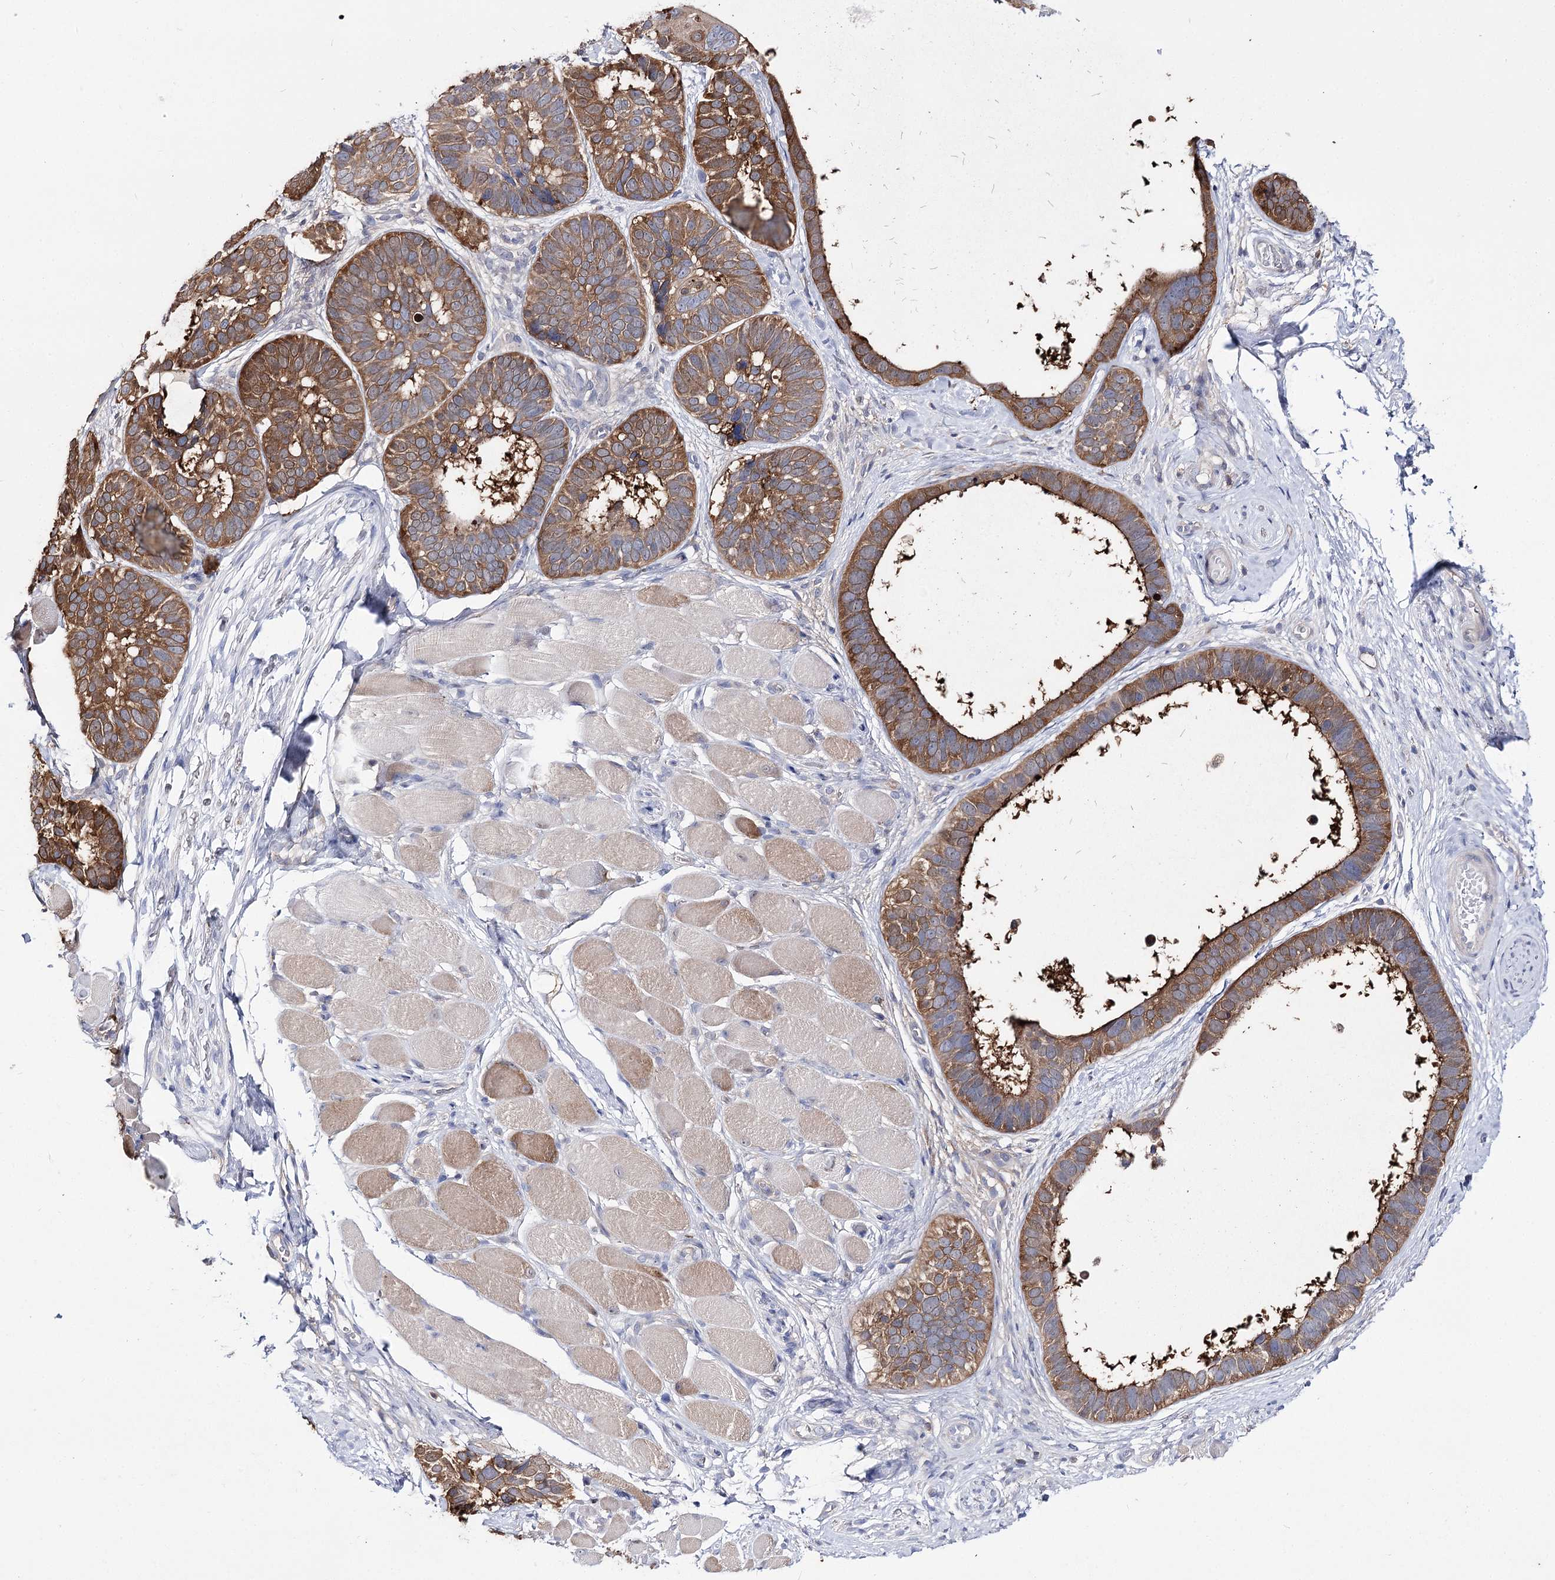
{"staining": {"intensity": "moderate", "quantity": ">75%", "location": "cytoplasmic/membranous"}, "tissue": "skin cancer", "cell_type": "Tumor cells", "image_type": "cancer", "snomed": [{"axis": "morphology", "description": "Basal cell carcinoma"}, {"axis": "topography", "description": "Skin"}], "caption": "Brown immunohistochemical staining in basal cell carcinoma (skin) exhibits moderate cytoplasmic/membranous staining in about >75% of tumor cells.", "gene": "UGP2", "patient": {"sex": "male", "age": 62}}